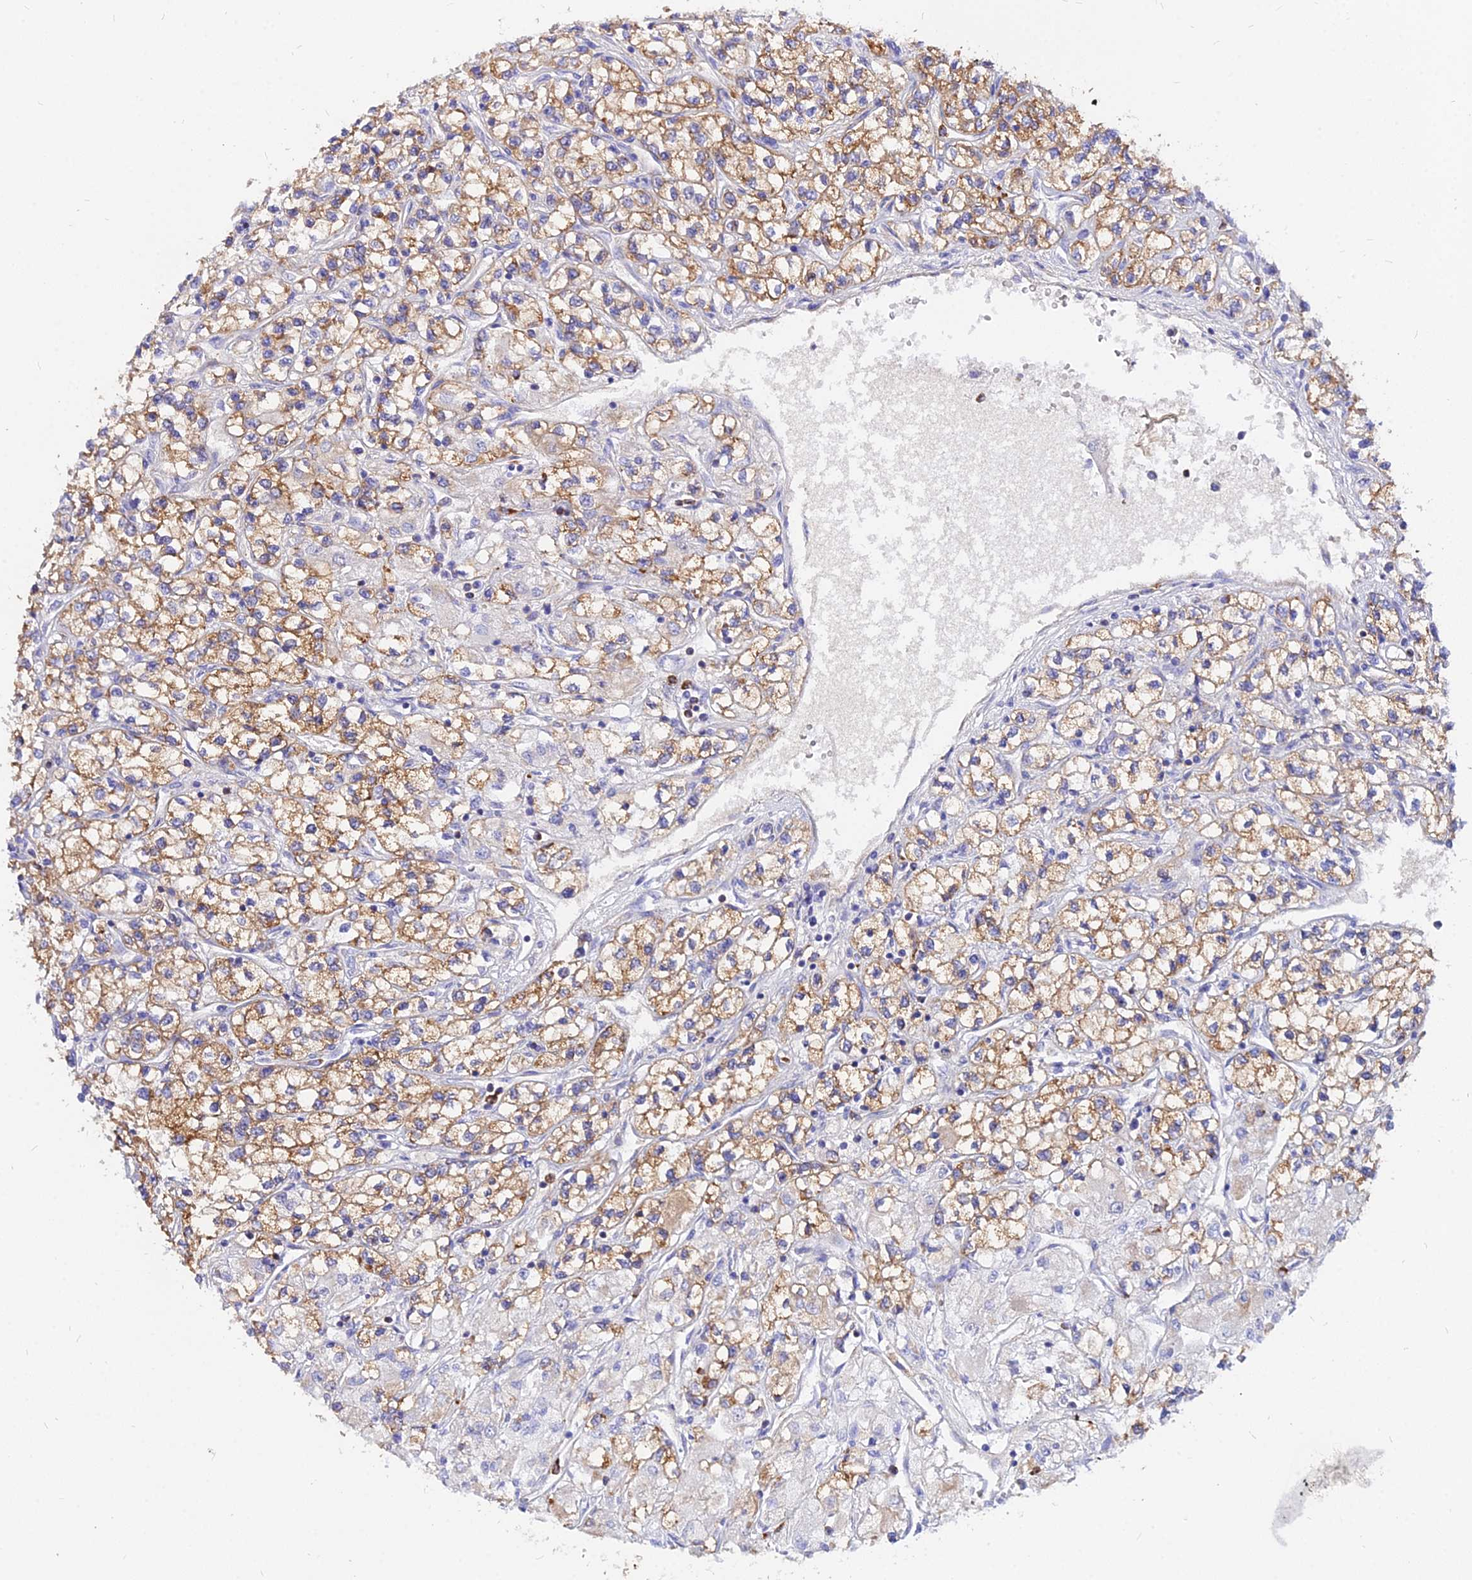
{"staining": {"intensity": "moderate", "quantity": ">75%", "location": "cytoplasmic/membranous"}, "tissue": "renal cancer", "cell_type": "Tumor cells", "image_type": "cancer", "snomed": [{"axis": "morphology", "description": "Adenocarcinoma, NOS"}, {"axis": "topography", "description": "Kidney"}], "caption": "A histopathology image of adenocarcinoma (renal) stained for a protein reveals moderate cytoplasmic/membranous brown staining in tumor cells.", "gene": "AGTRAP", "patient": {"sex": "male", "age": 80}}